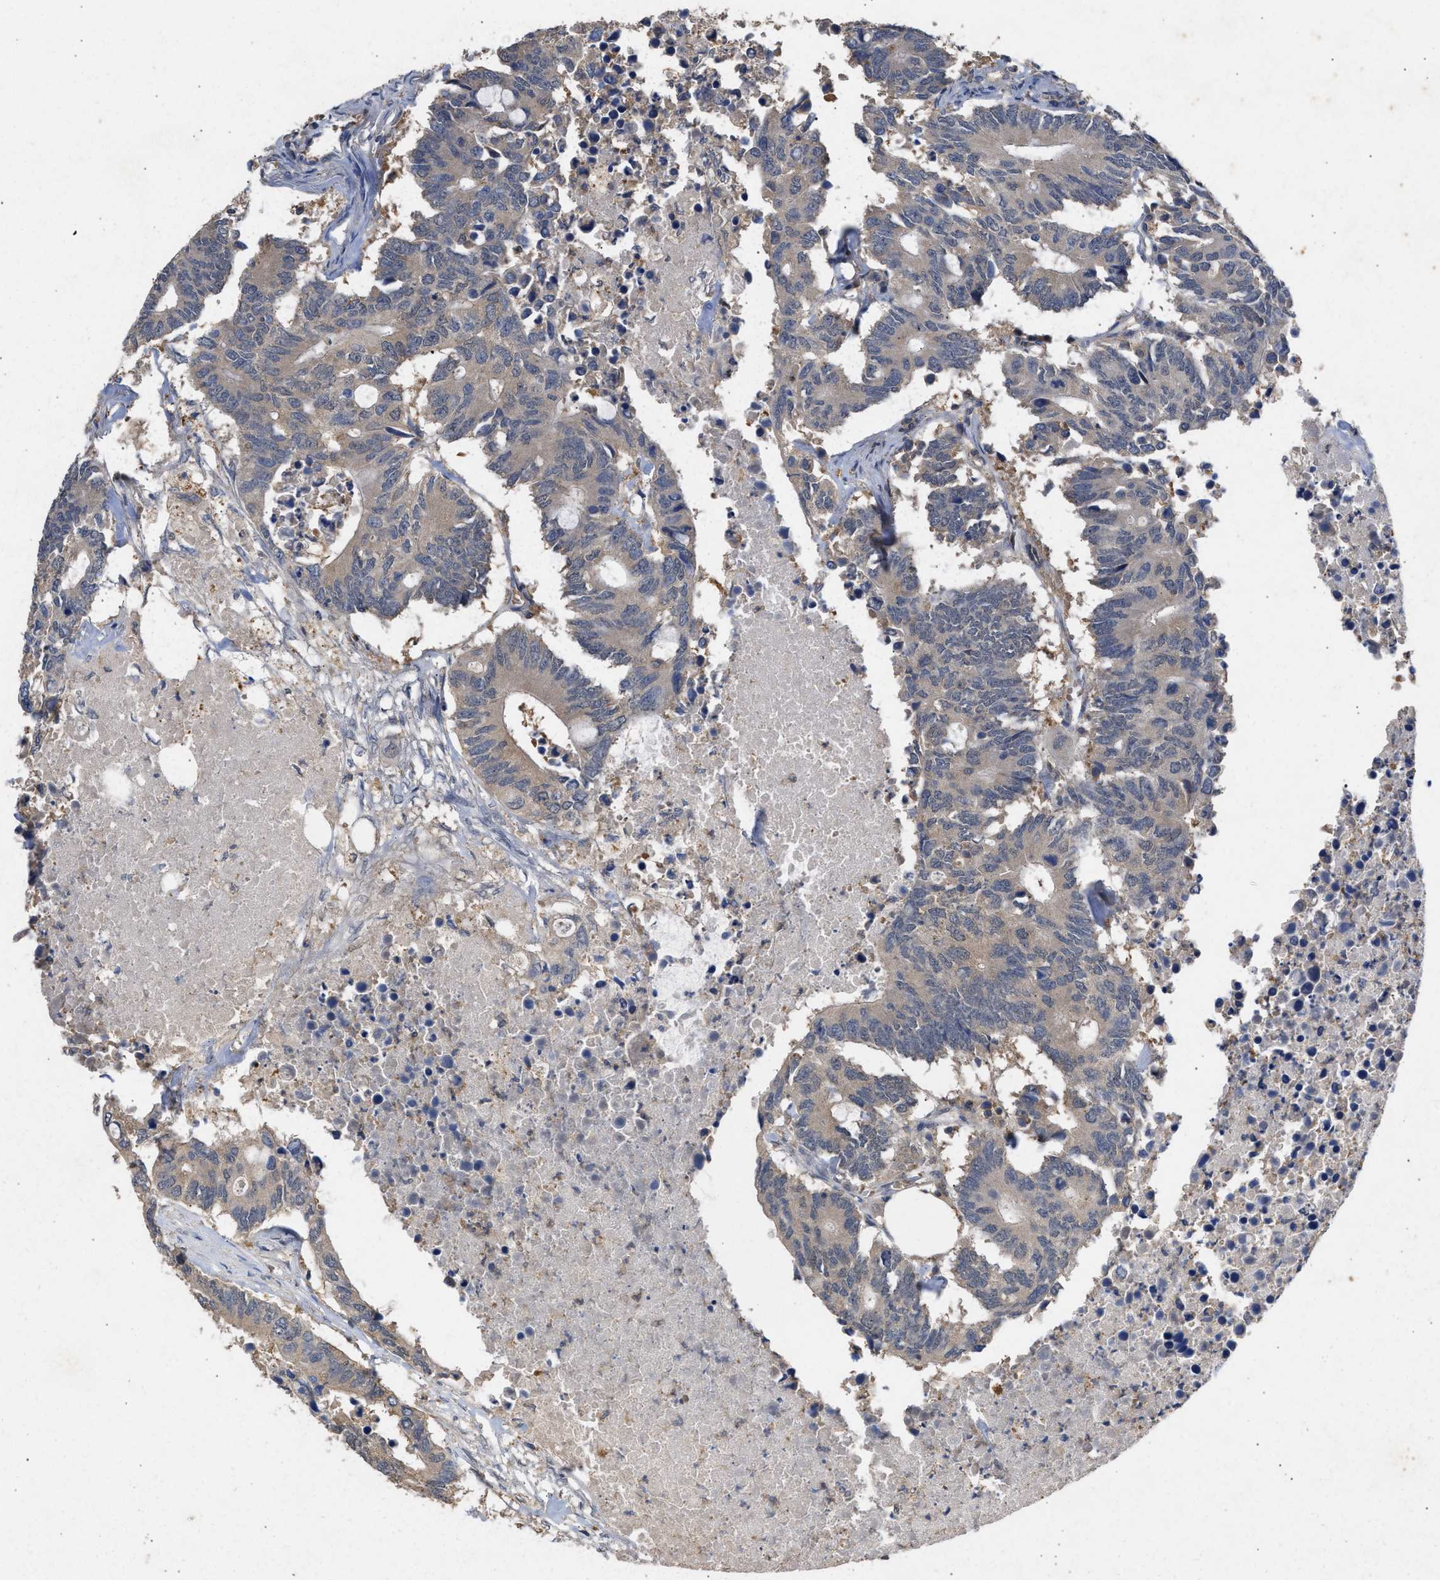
{"staining": {"intensity": "weak", "quantity": "<25%", "location": "cytoplasmic/membranous"}, "tissue": "colorectal cancer", "cell_type": "Tumor cells", "image_type": "cancer", "snomed": [{"axis": "morphology", "description": "Adenocarcinoma, NOS"}, {"axis": "topography", "description": "Colon"}], "caption": "Immunohistochemistry of colorectal cancer (adenocarcinoma) shows no positivity in tumor cells.", "gene": "FITM1", "patient": {"sex": "male", "age": 71}}